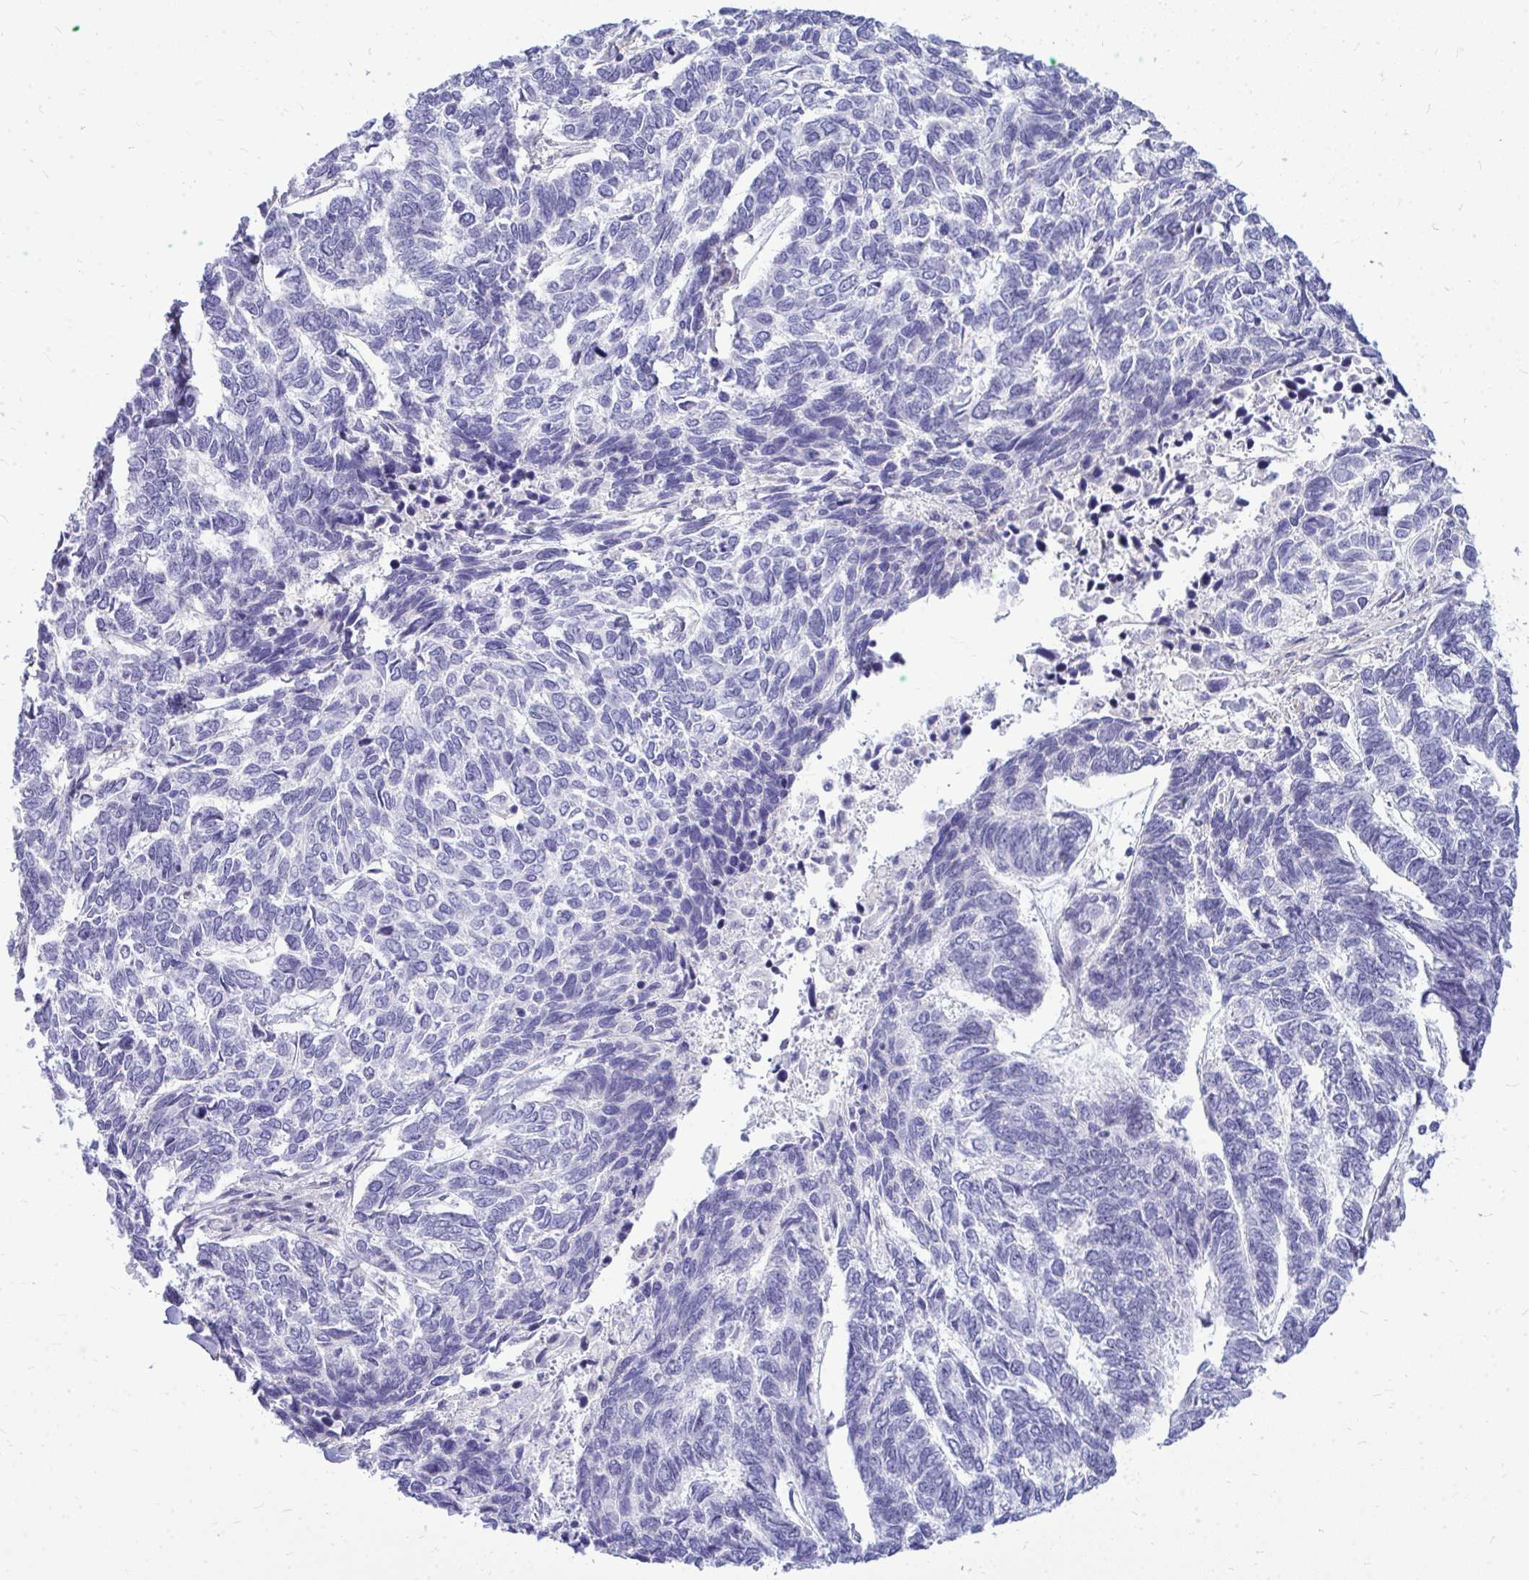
{"staining": {"intensity": "negative", "quantity": "none", "location": "none"}, "tissue": "skin cancer", "cell_type": "Tumor cells", "image_type": "cancer", "snomed": [{"axis": "morphology", "description": "Basal cell carcinoma"}, {"axis": "topography", "description": "Skin"}], "caption": "DAB (3,3'-diaminobenzidine) immunohistochemical staining of human skin cancer exhibits no significant positivity in tumor cells.", "gene": "ZSCAN25", "patient": {"sex": "female", "age": 65}}